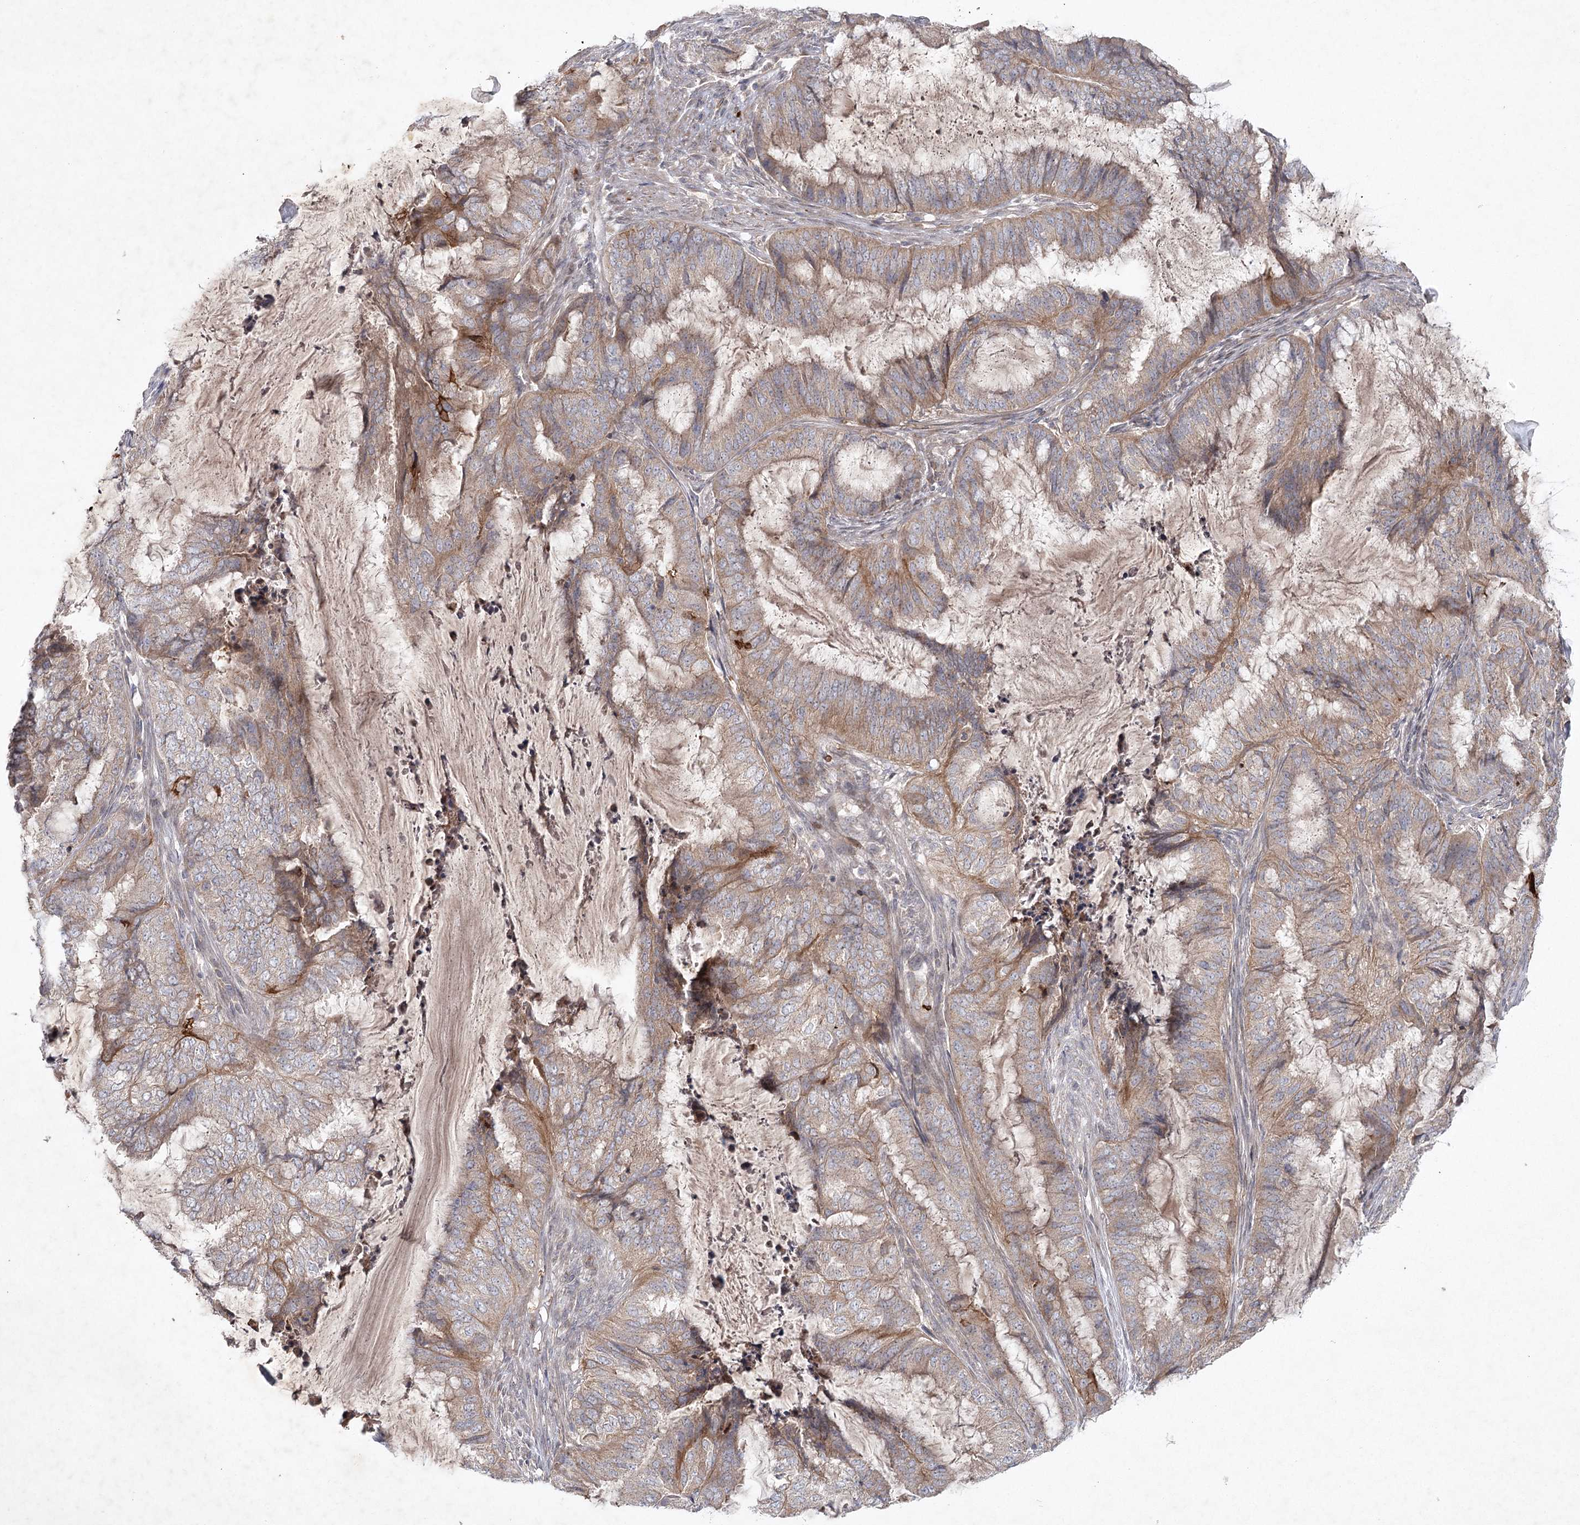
{"staining": {"intensity": "moderate", "quantity": ">75%", "location": "cytoplasmic/membranous"}, "tissue": "endometrial cancer", "cell_type": "Tumor cells", "image_type": "cancer", "snomed": [{"axis": "morphology", "description": "Adenocarcinoma, NOS"}, {"axis": "topography", "description": "Endometrium"}], "caption": "This is an image of IHC staining of adenocarcinoma (endometrial), which shows moderate staining in the cytoplasmic/membranous of tumor cells.", "gene": "MAP3K13", "patient": {"sex": "female", "age": 51}}